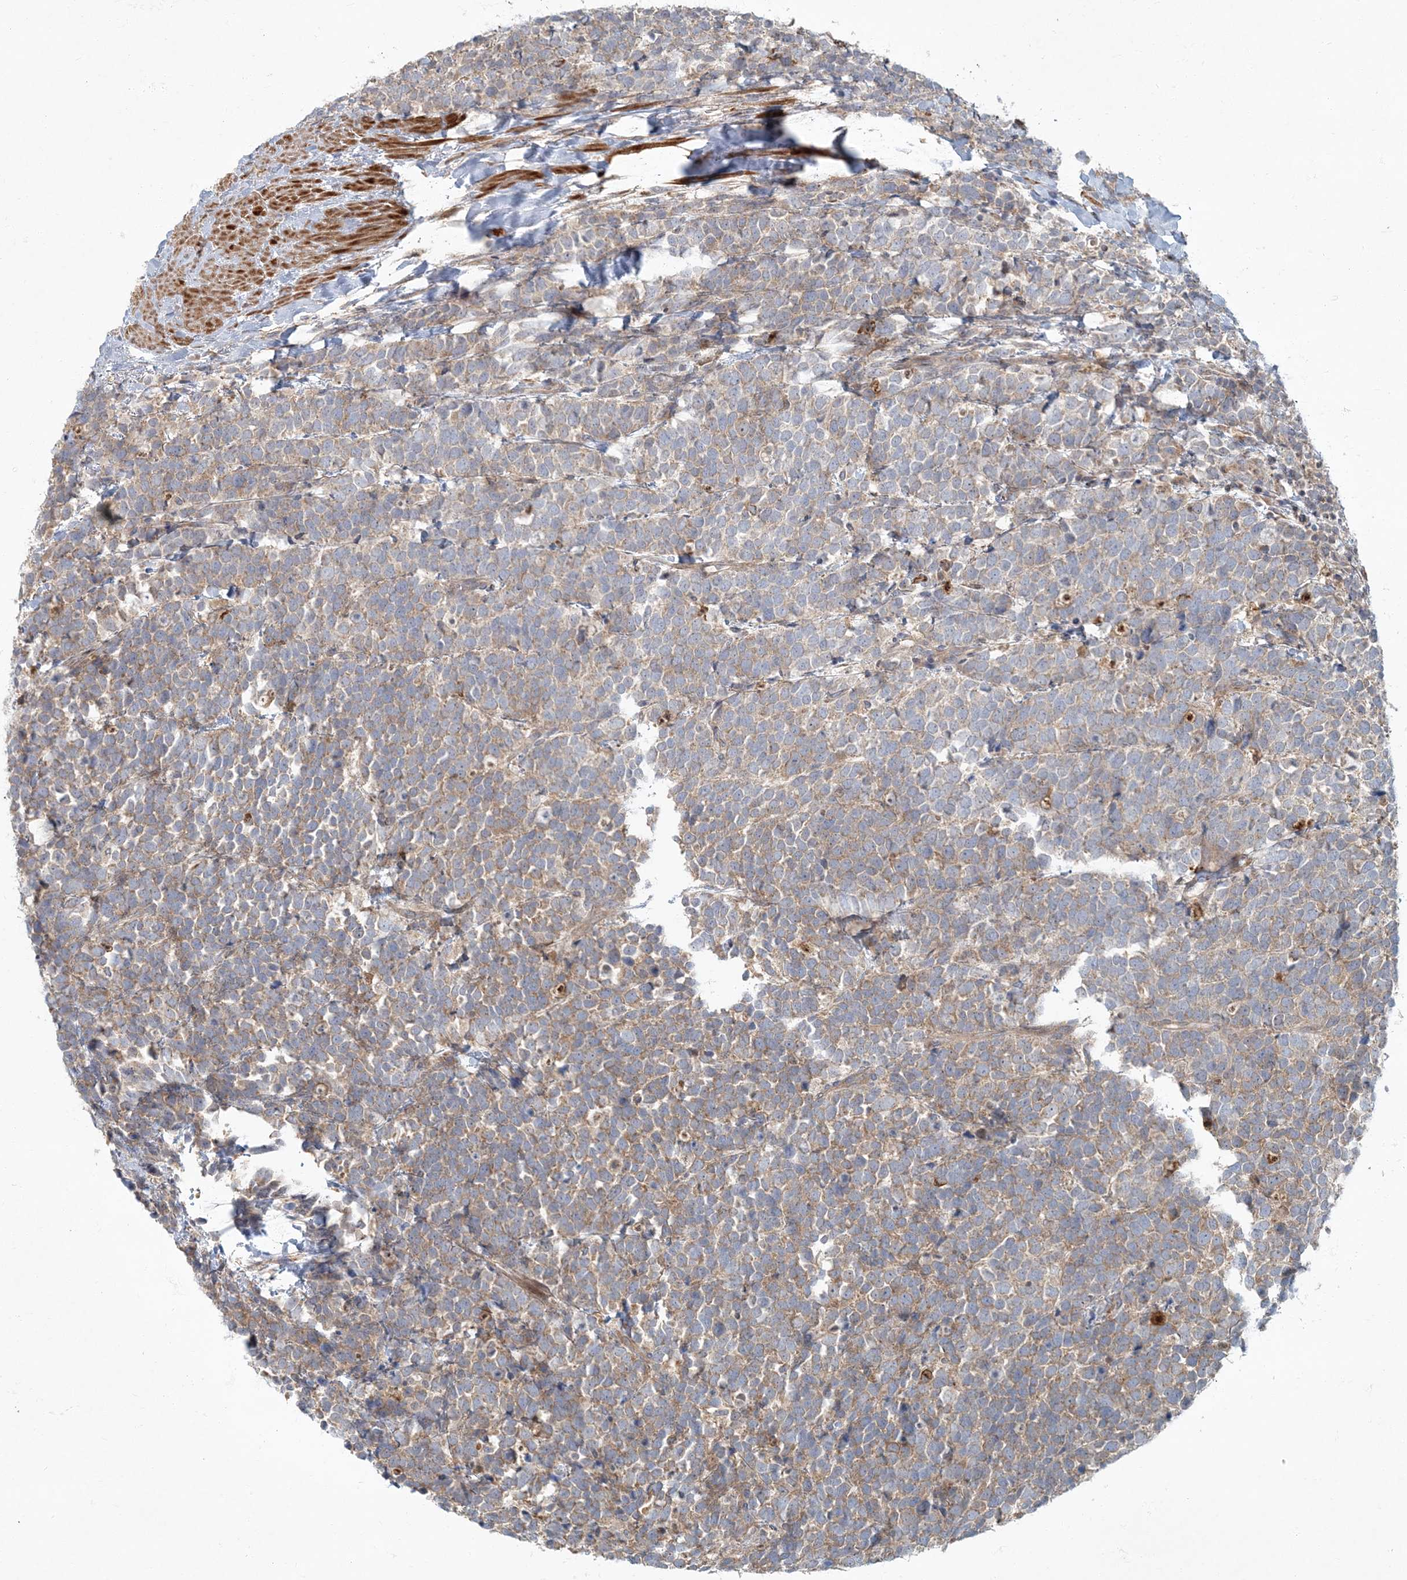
{"staining": {"intensity": "moderate", "quantity": "25%-75%", "location": "cytoplasmic/membranous"}, "tissue": "urothelial cancer", "cell_type": "Tumor cells", "image_type": "cancer", "snomed": [{"axis": "morphology", "description": "Urothelial carcinoma, High grade"}, {"axis": "topography", "description": "Urinary bladder"}], "caption": "This image shows urothelial cancer stained with IHC to label a protein in brown. The cytoplasmic/membranous of tumor cells show moderate positivity for the protein. Nuclei are counter-stained blue.", "gene": "ARHGEF38", "patient": {"sex": "female", "age": 82}}